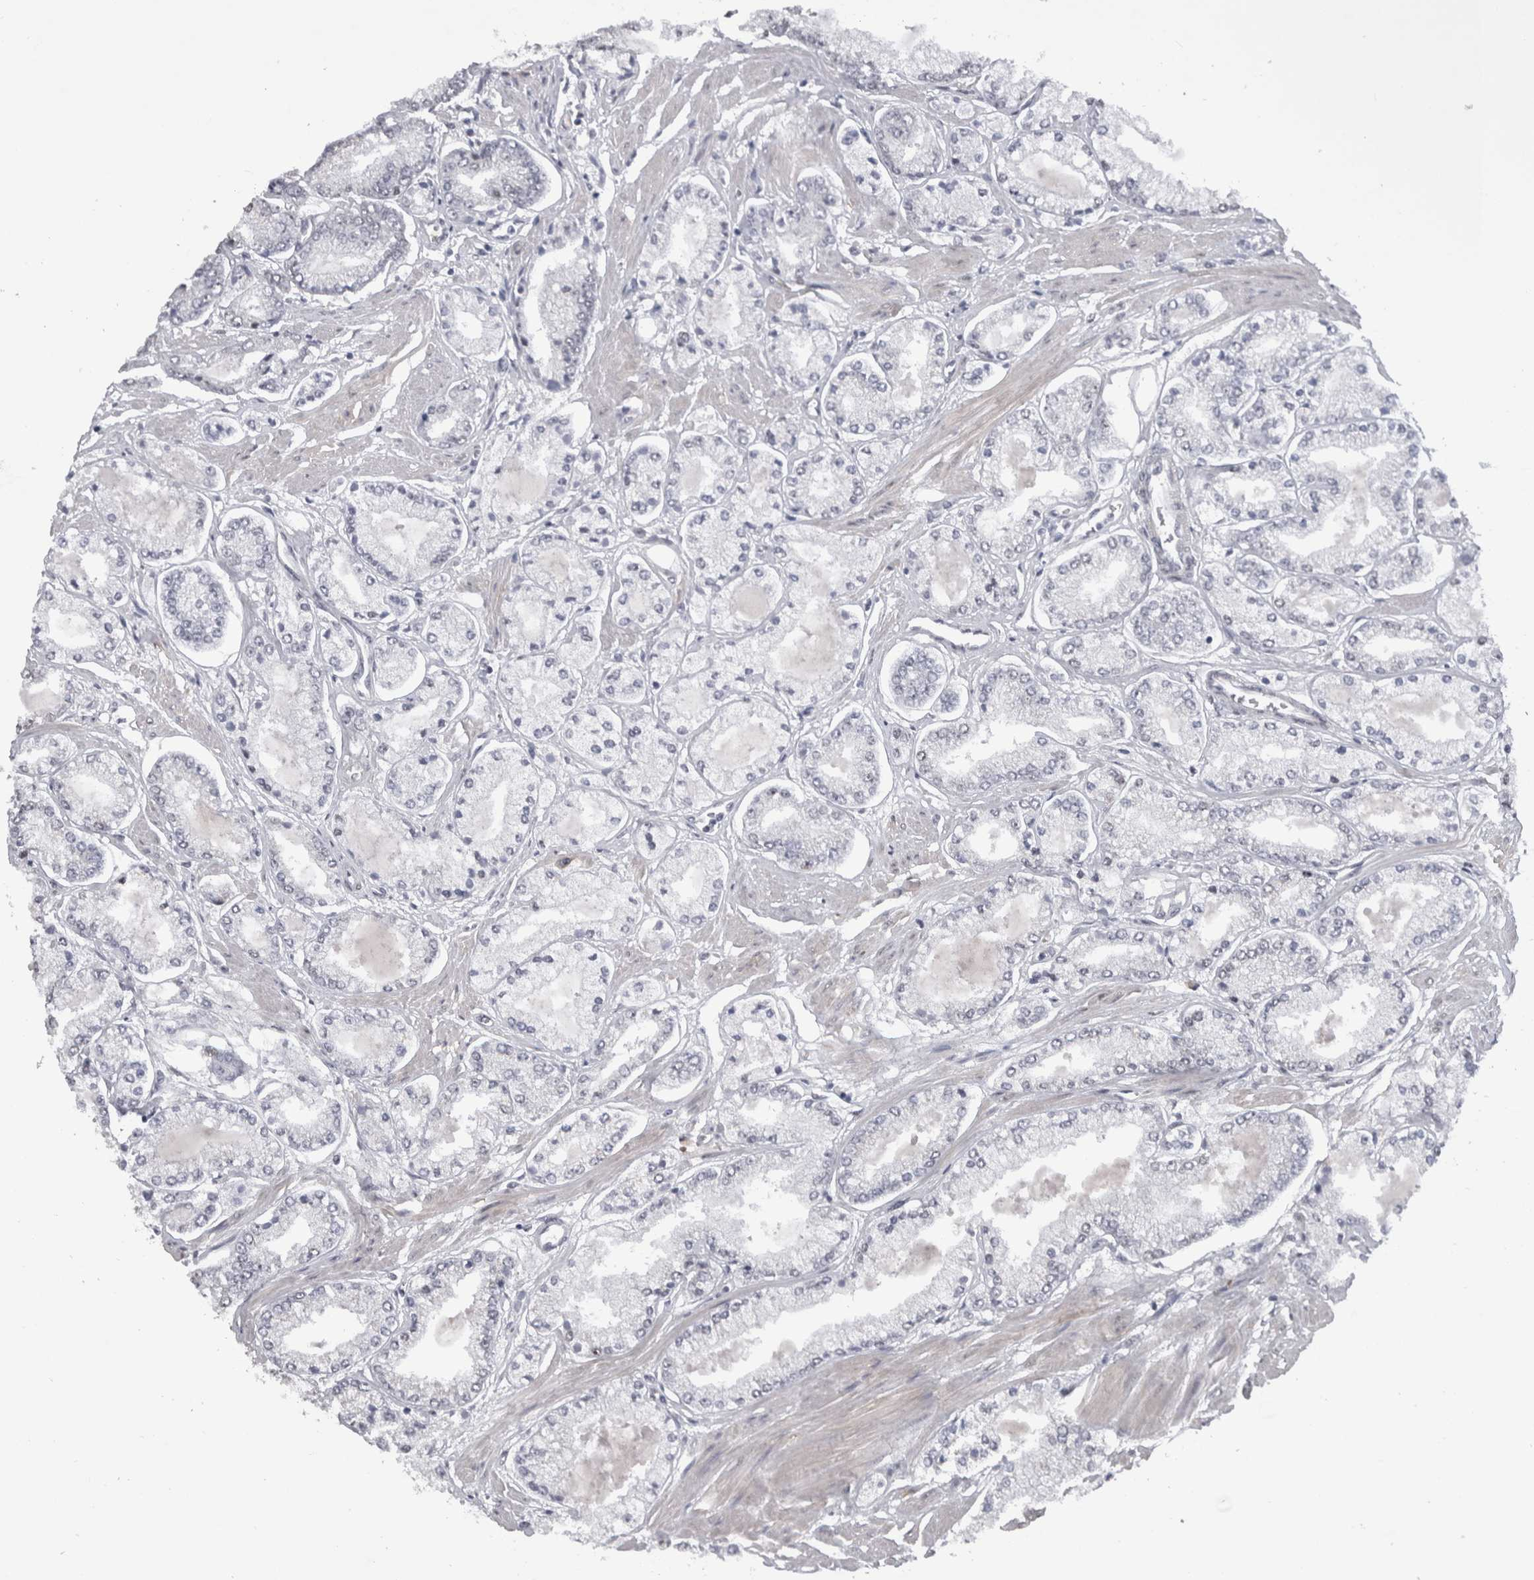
{"staining": {"intensity": "negative", "quantity": "none", "location": "none"}, "tissue": "prostate cancer", "cell_type": "Tumor cells", "image_type": "cancer", "snomed": [{"axis": "morphology", "description": "Adenocarcinoma, Low grade"}, {"axis": "topography", "description": "Prostate"}], "caption": "IHC of prostate low-grade adenocarcinoma displays no staining in tumor cells.", "gene": "IFI44", "patient": {"sex": "male", "age": 52}}